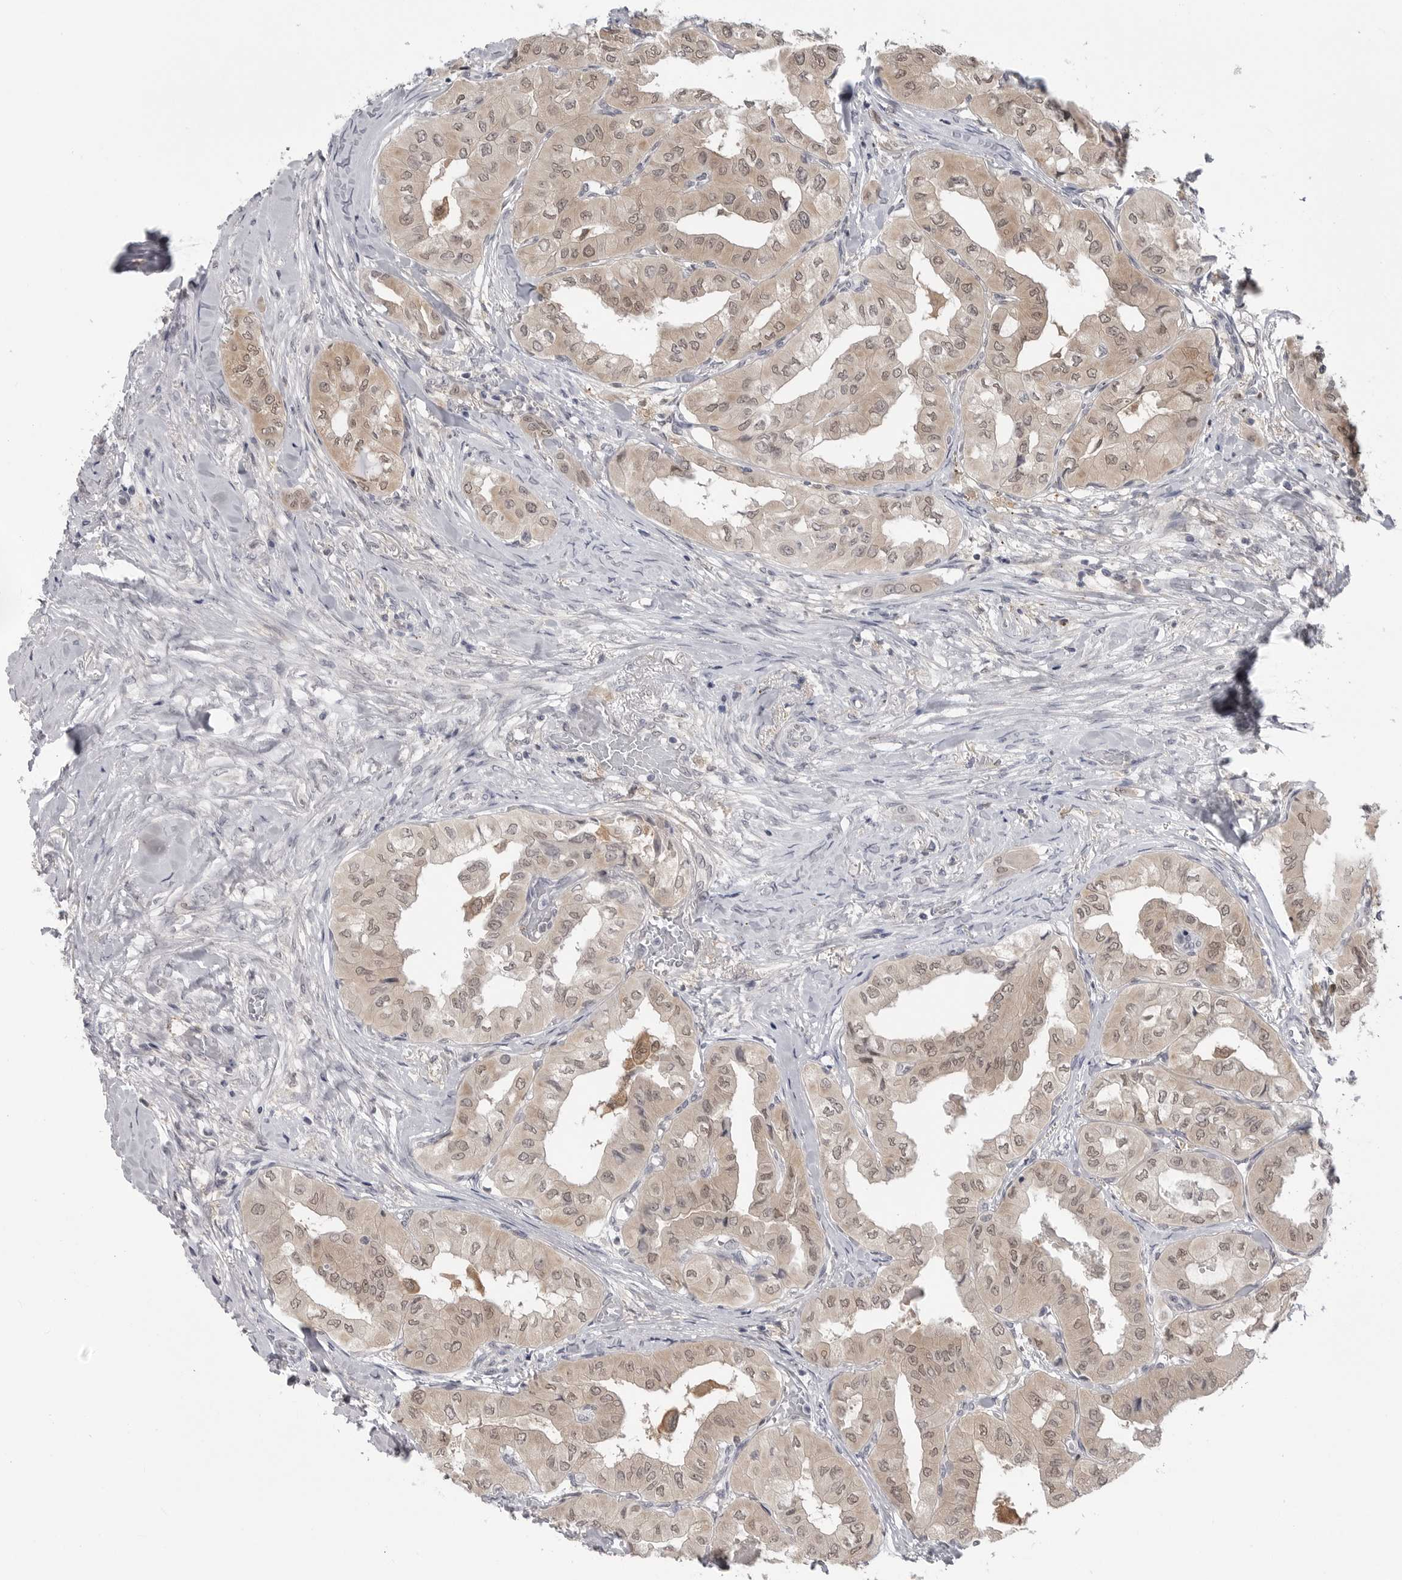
{"staining": {"intensity": "weak", "quantity": ">75%", "location": "cytoplasmic/membranous,nuclear"}, "tissue": "thyroid cancer", "cell_type": "Tumor cells", "image_type": "cancer", "snomed": [{"axis": "morphology", "description": "Papillary adenocarcinoma, NOS"}, {"axis": "topography", "description": "Thyroid gland"}], "caption": "Approximately >75% of tumor cells in papillary adenocarcinoma (thyroid) display weak cytoplasmic/membranous and nuclear protein staining as visualized by brown immunohistochemical staining.", "gene": "PNPO", "patient": {"sex": "female", "age": 59}}